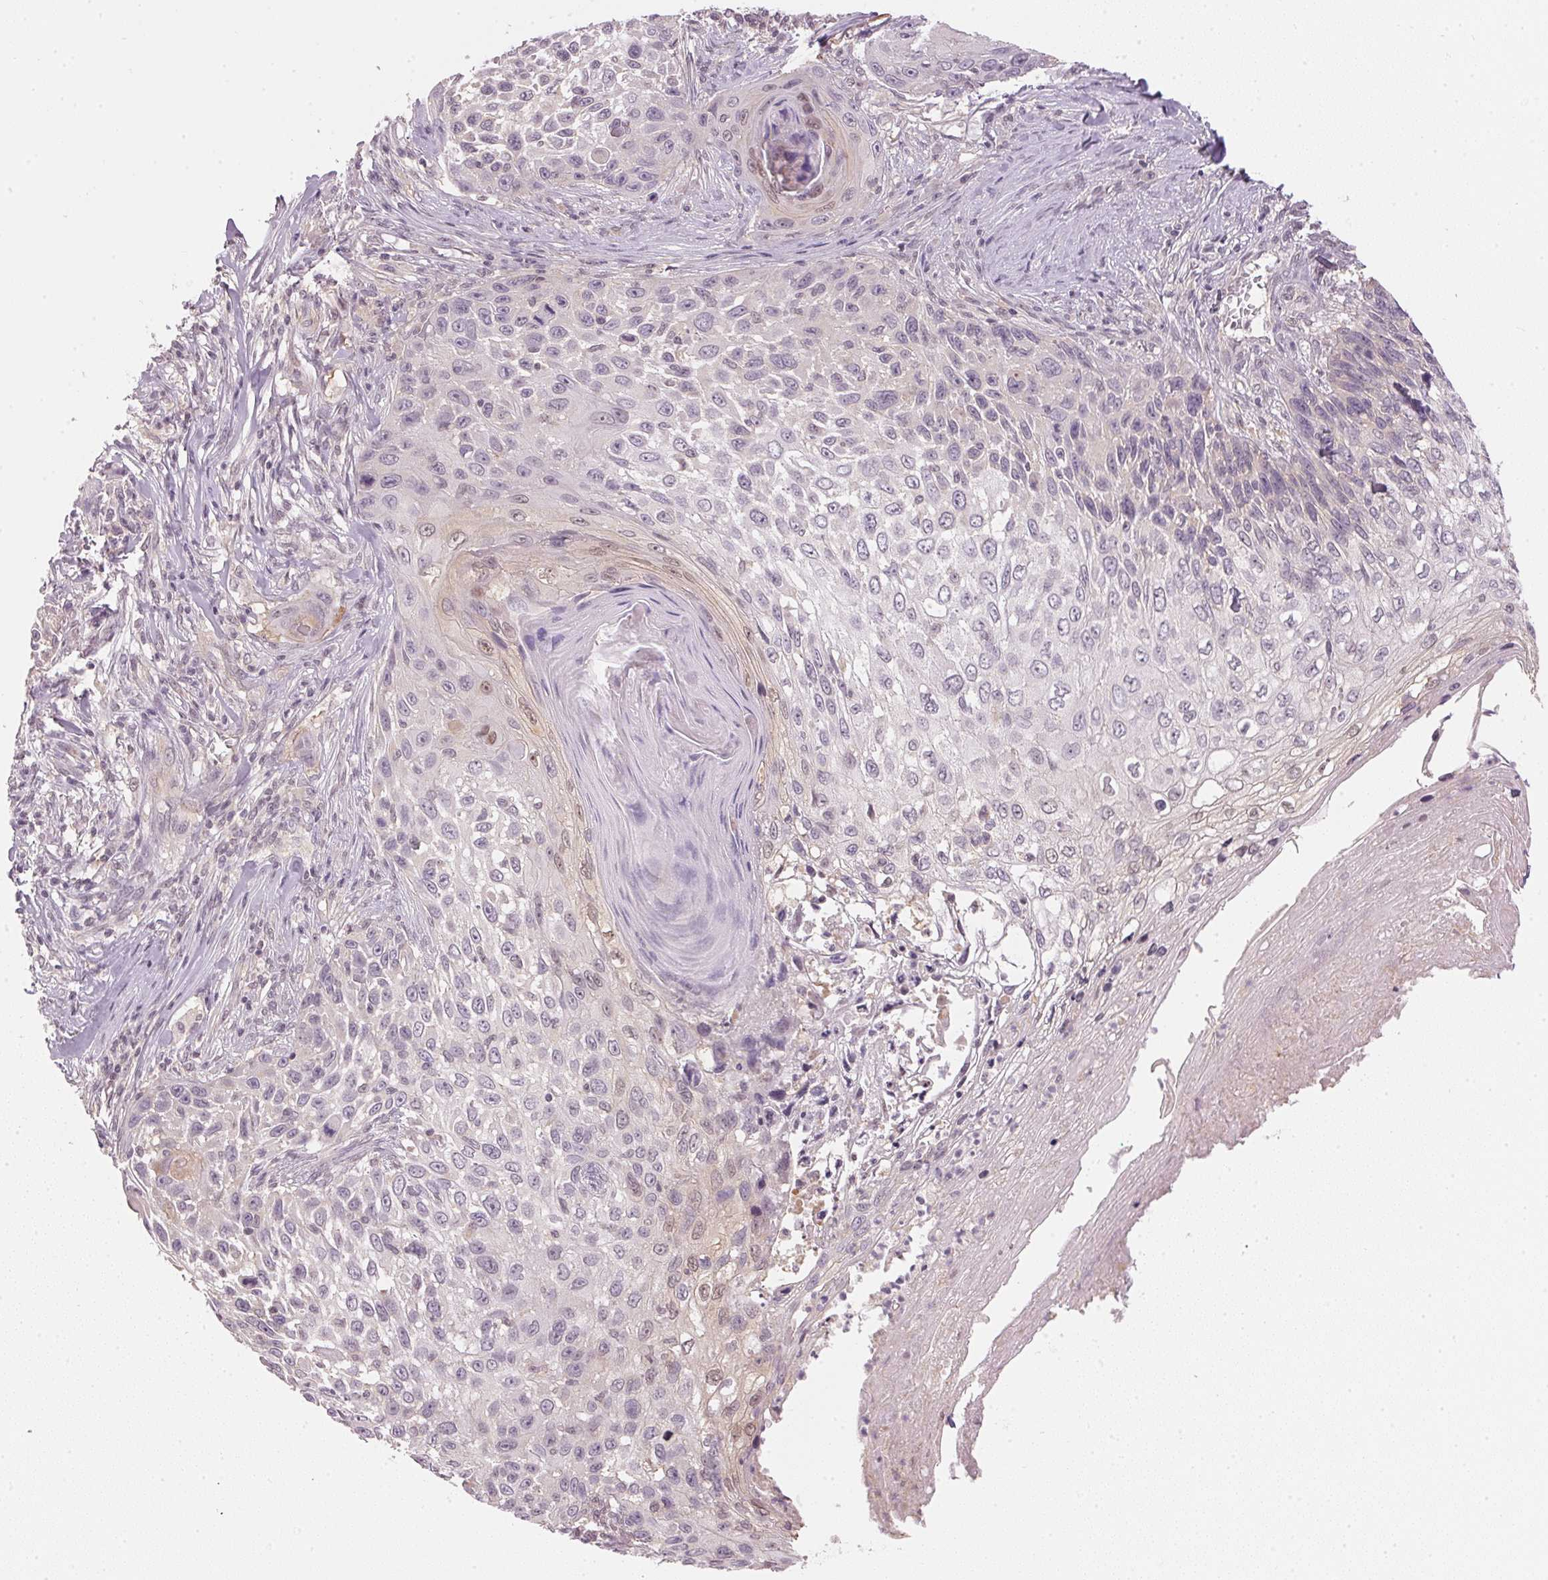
{"staining": {"intensity": "negative", "quantity": "none", "location": "none"}, "tissue": "skin cancer", "cell_type": "Tumor cells", "image_type": "cancer", "snomed": [{"axis": "morphology", "description": "Squamous cell carcinoma, NOS"}, {"axis": "topography", "description": "Skin"}], "caption": "Immunohistochemical staining of skin squamous cell carcinoma shows no significant expression in tumor cells.", "gene": "KPRP", "patient": {"sex": "male", "age": 92}}